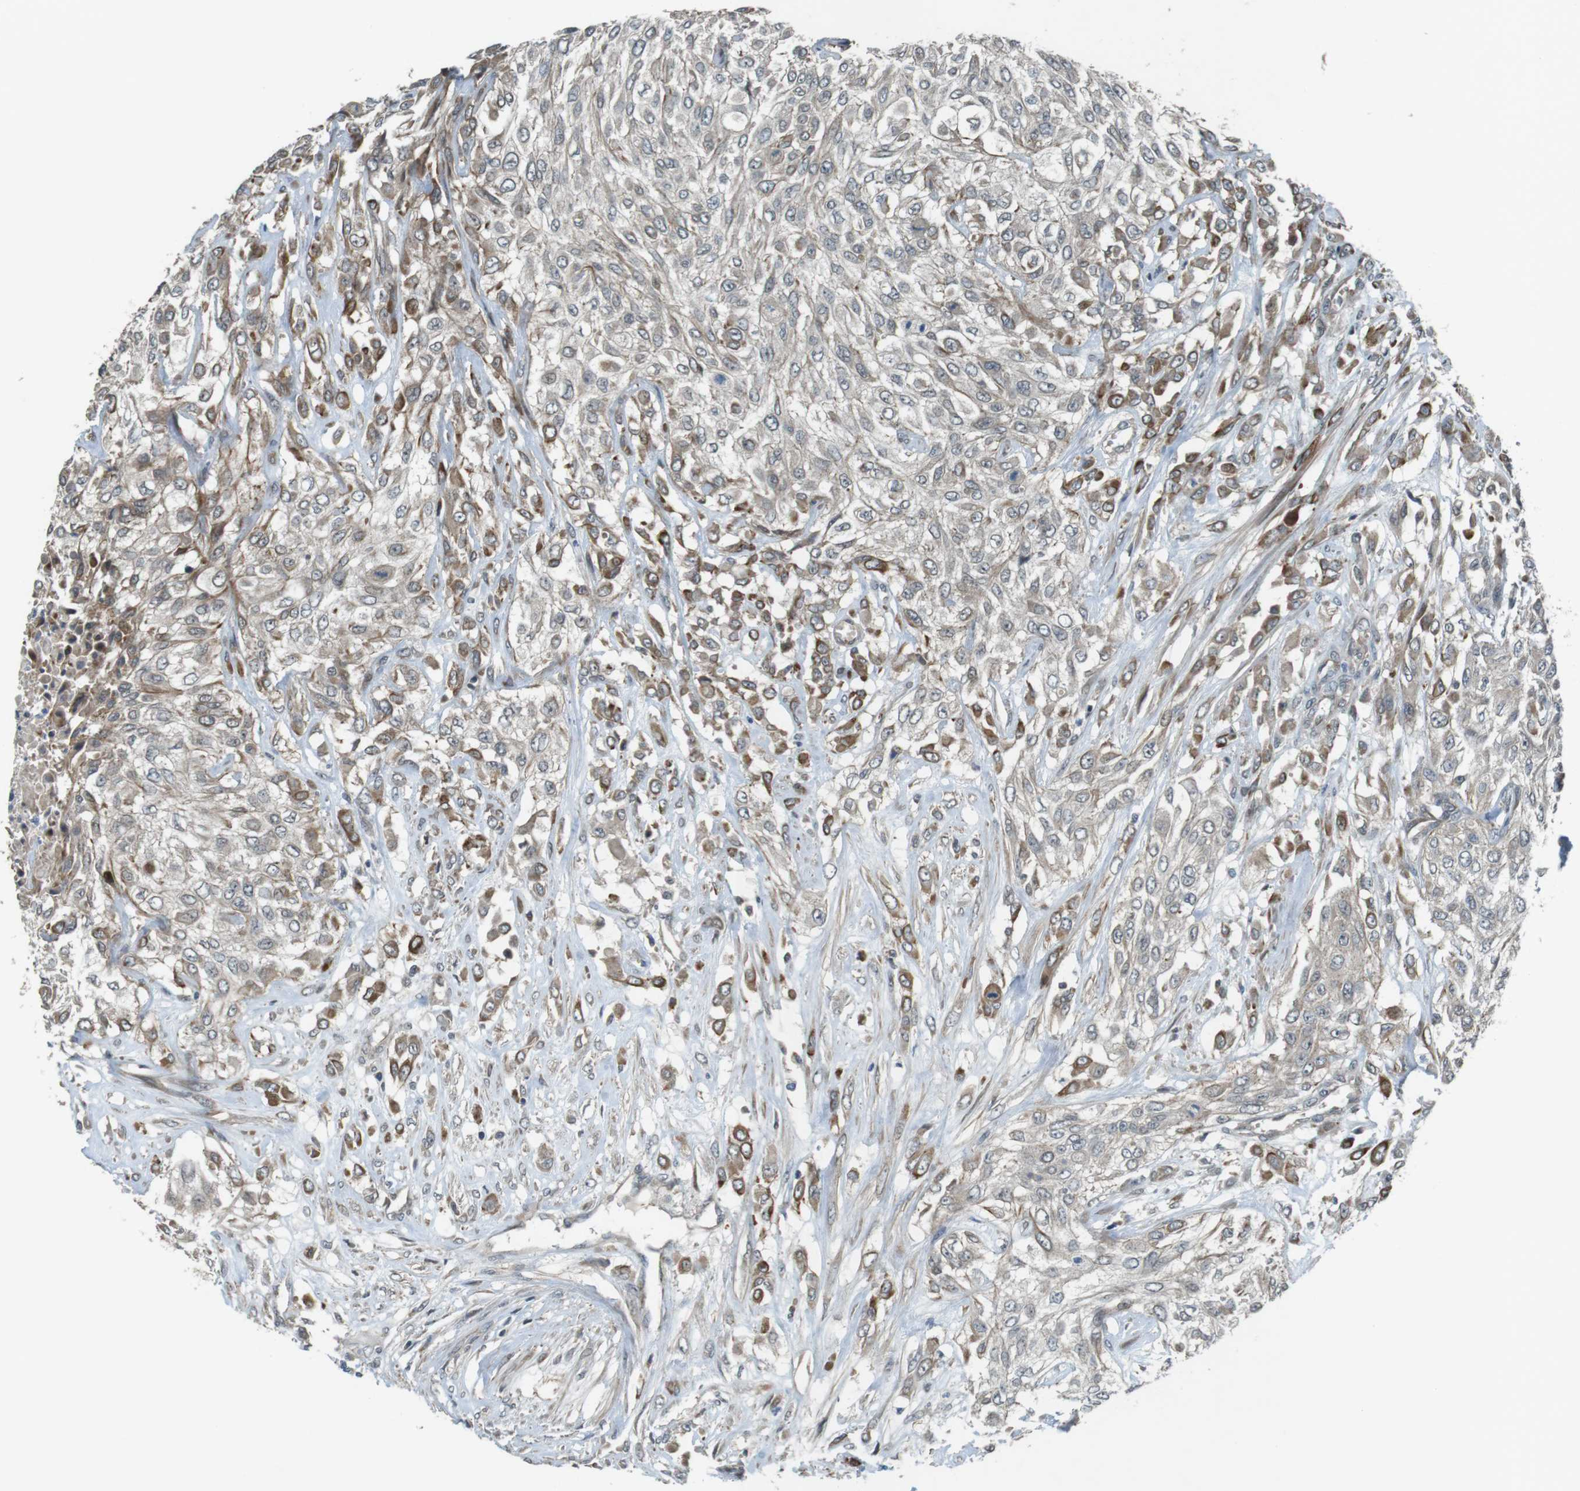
{"staining": {"intensity": "weak", "quantity": "25%-75%", "location": "cytoplasmic/membranous"}, "tissue": "urothelial cancer", "cell_type": "Tumor cells", "image_type": "cancer", "snomed": [{"axis": "morphology", "description": "Urothelial carcinoma, High grade"}, {"axis": "topography", "description": "Urinary bladder"}], "caption": "Urothelial carcinoma (high-grade) stained for a protein shows weak cytoplasmic/membranous positivity in tumor cells. The protein is shown in brown color, while the nuclei are stained blue.", "gene": "IFFO2", "patient": {"sex": "male", "age": 57}}